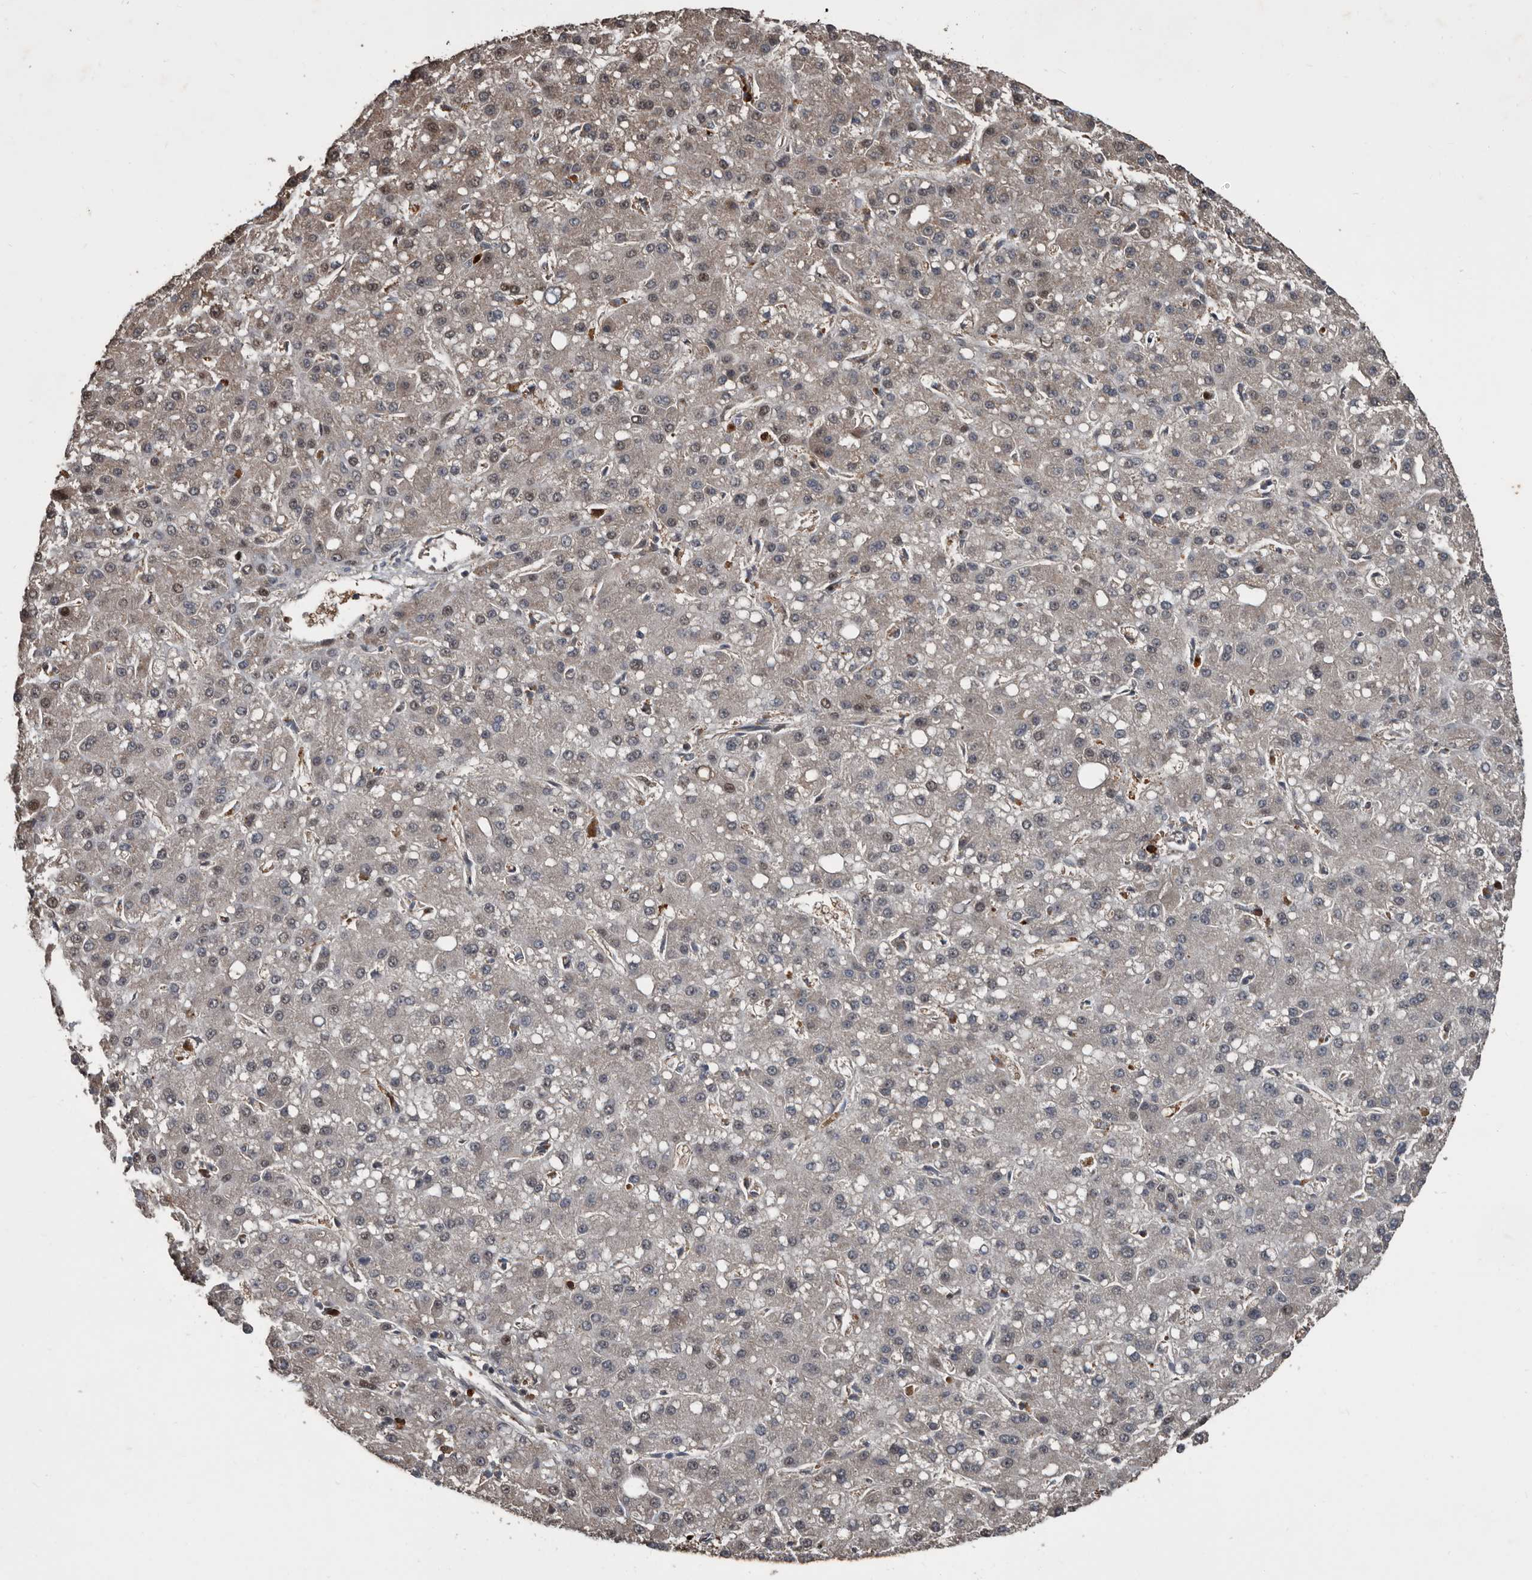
{"staining": {"intensity": "weak", "quantity": "<25%", "location": "nuclear"}, "tissue": "liver cancer", "cell_type": "Tumor cells", "image_type": "cancer", "snomed": [{"axis": "morphology", "description": "Carcinoma, Hepatocellular, NOS"}, {"axis": "topography", "description": "Liver"}], "caption": "Image shows no significant protein positivity in tumor cells of hepatocellular carcinoma (liver). The staining was performed using DAB (3,3'-diaminobenzidine) to visualize the protein expression in brown, while the nuclei were stained in blue with hematoxylin (Magnification: 20x).", "gene": "FSBP", "patient": {"sex": "male", "age": 67}}